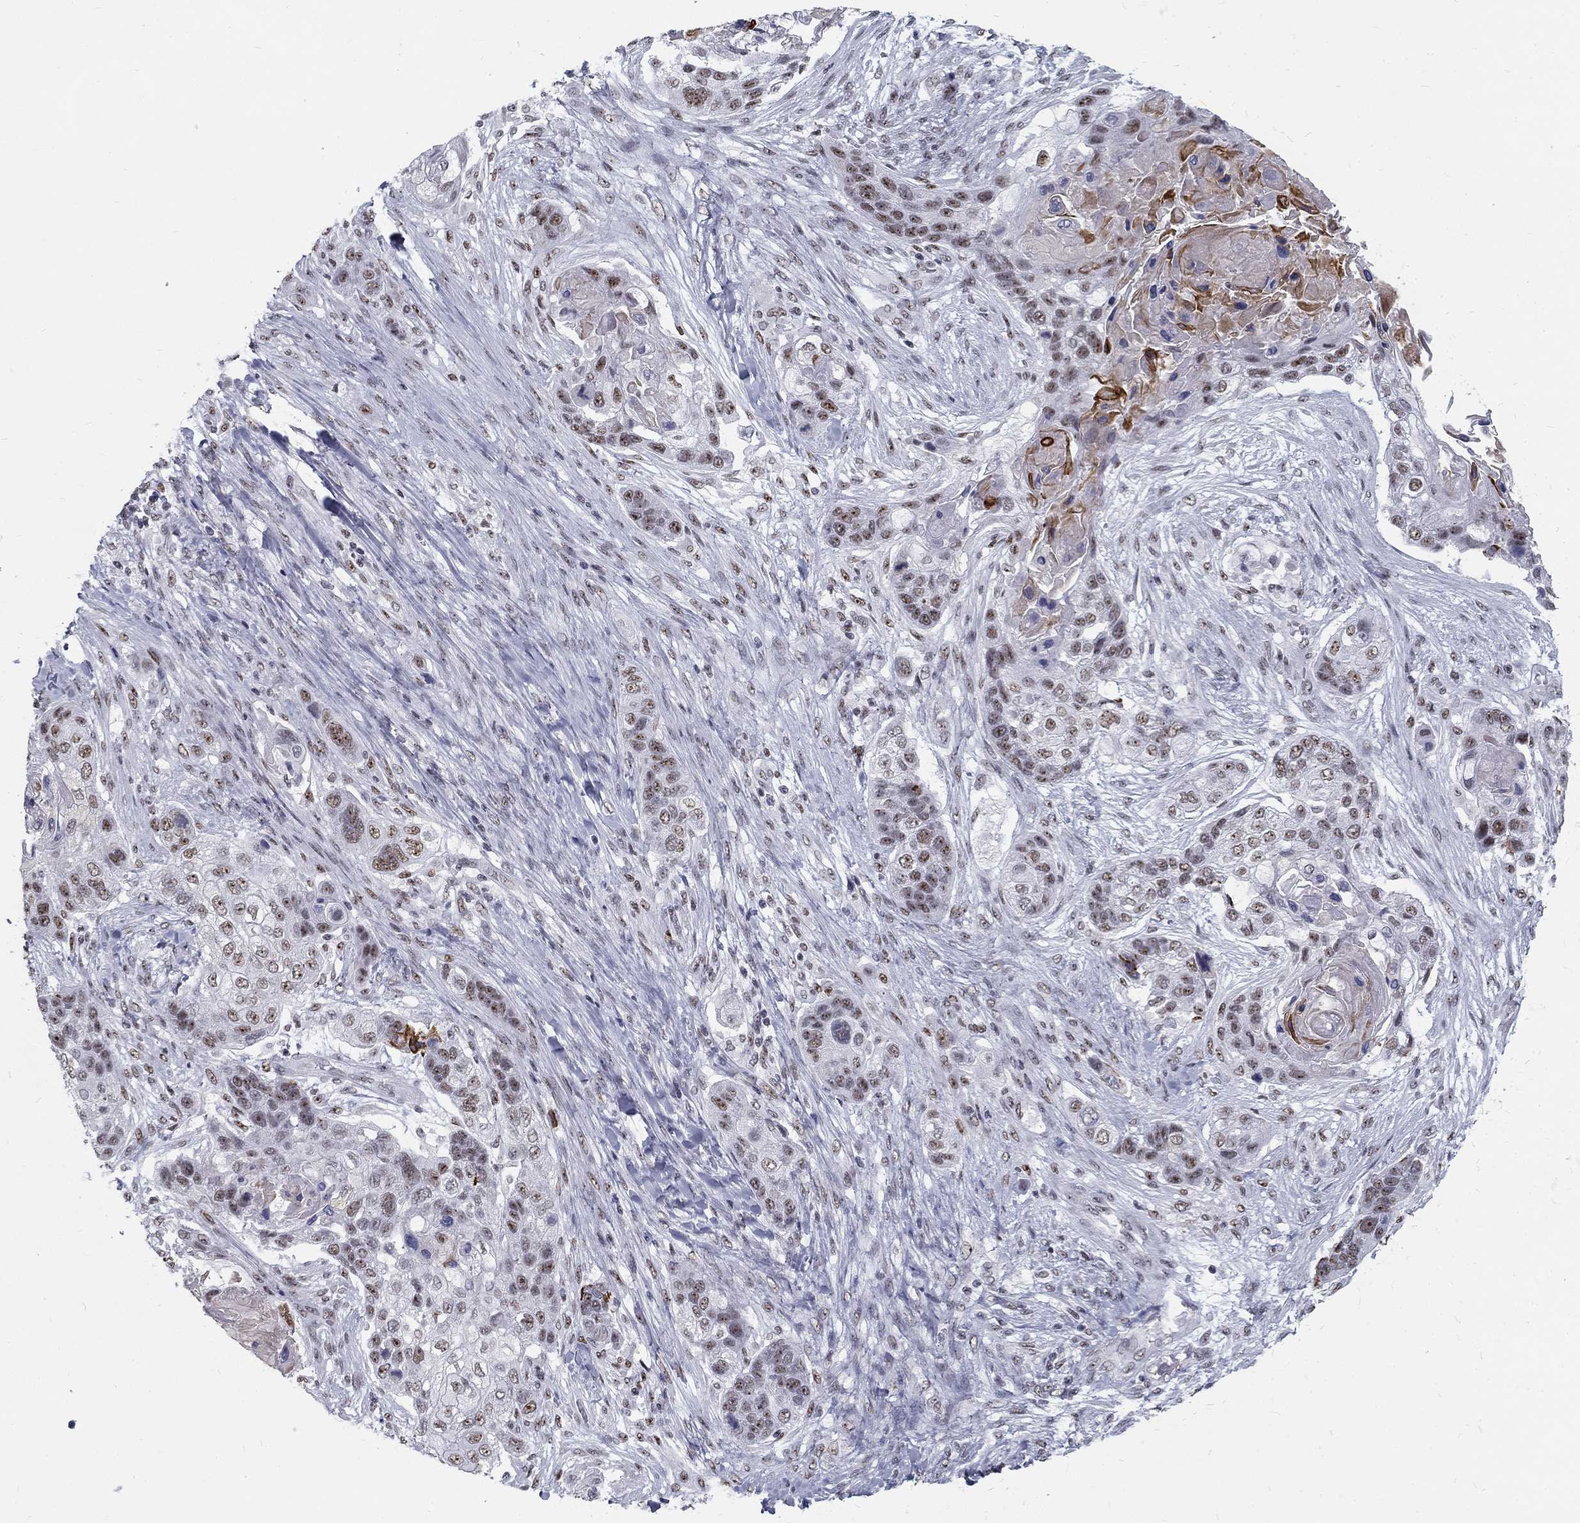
{"staining": {"intensity": "weak", "quantity": "<25%", "location": "nuclear"}, "tissue": "lung cancer", "cell_type": "Tumor cells", "image_type": "cancer", "snomed": [{"axis": "morphology", "description": "Squamous cell carcinoma, NOS"}, {"axis": "topography", "description": "Lung"}], "caption": "Immunohistochemistry histopathology image of lung cancer stained for a protein (brown), which demonstrates no staining in tumor cells. Brightfield microscopy of immunohistochemistry (IHC) stained with DAB (brown) and hematoxylin (blue), captured at high magnification.", "gene": "SNORC", "patient": {"sex": "male", "age": 69}}